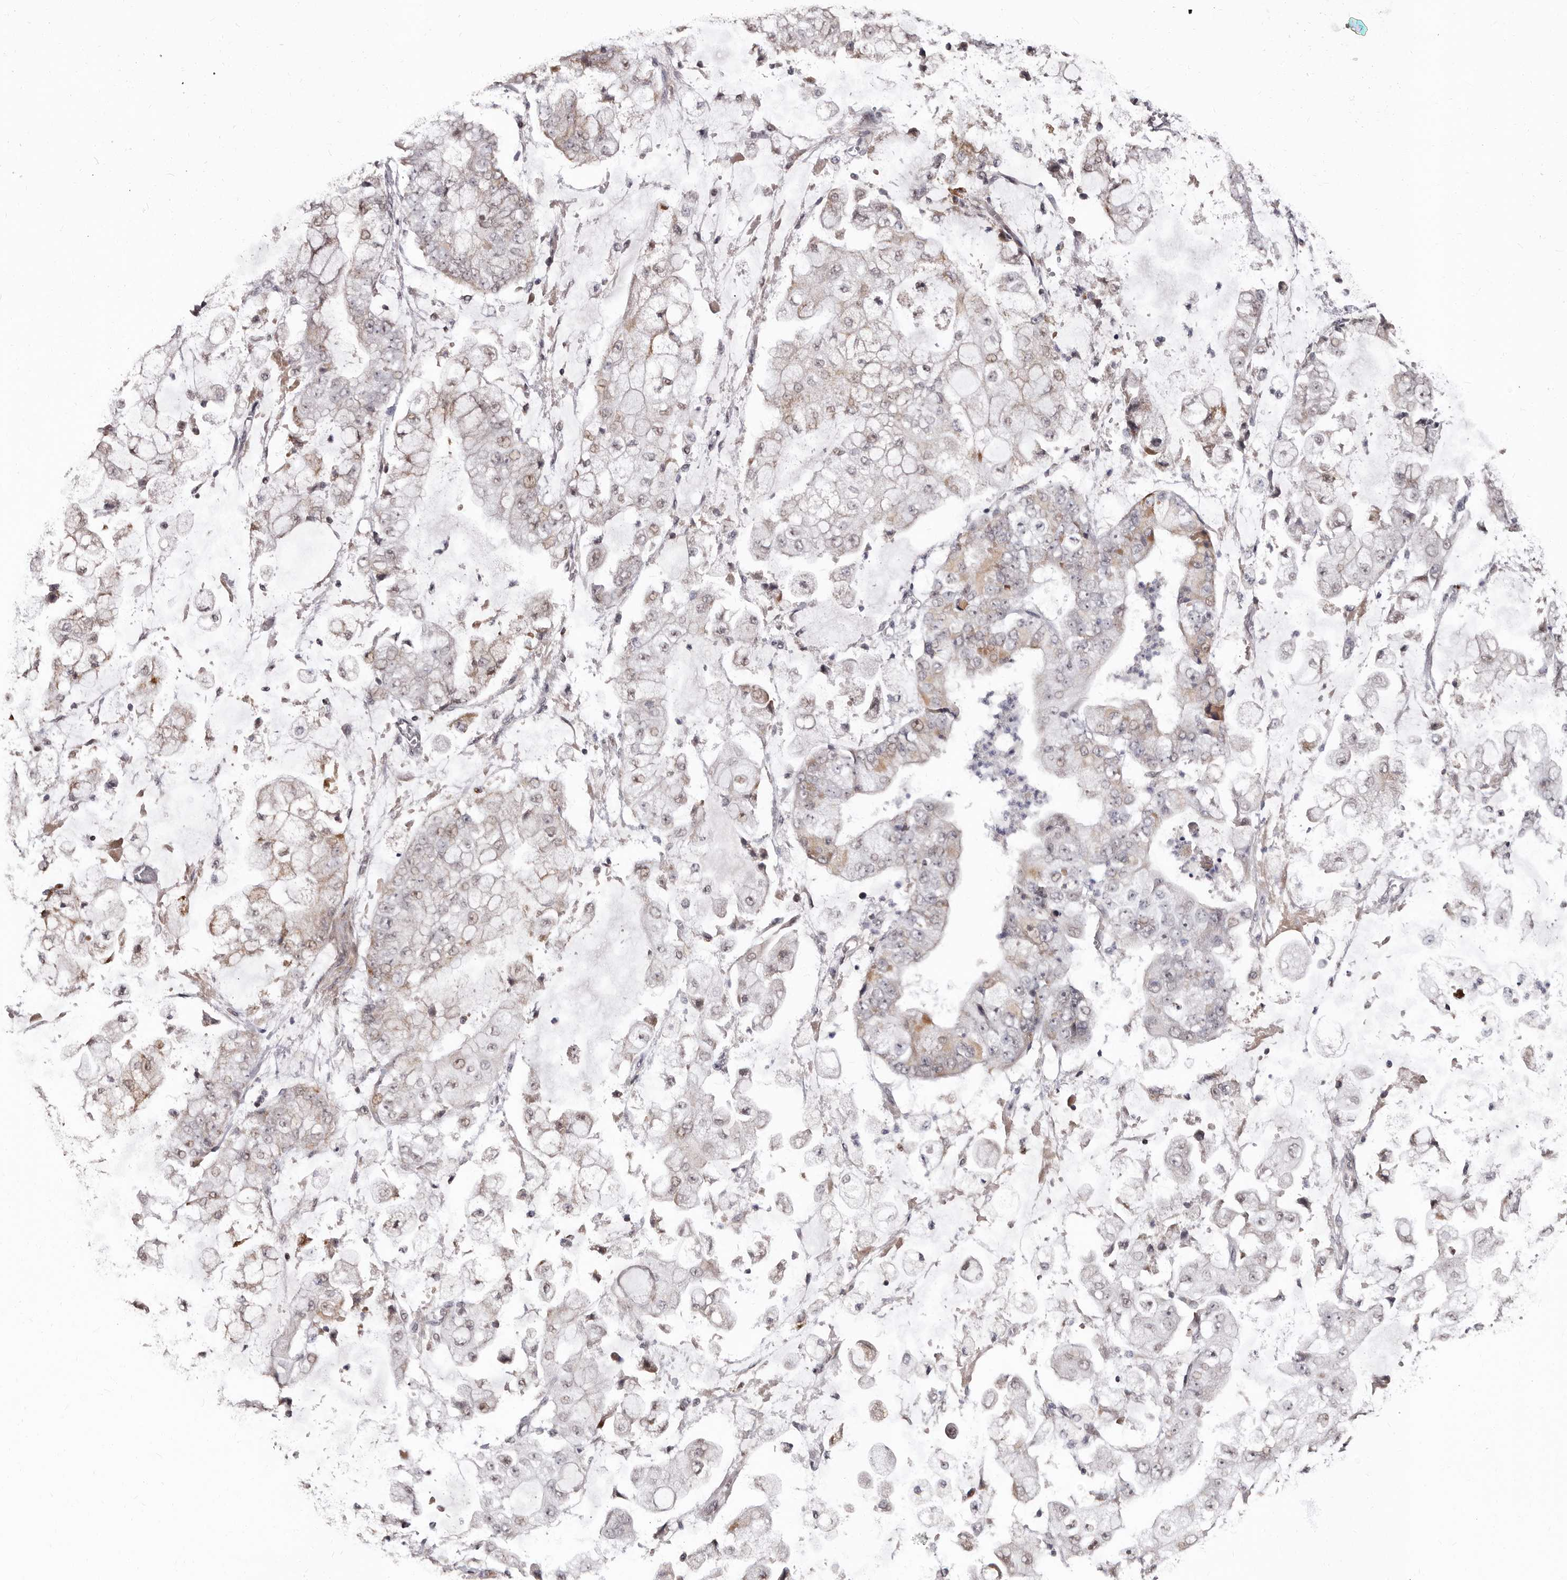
{"staining": {"intensity": "weak", "quantity": "25%-75%", "location": "cytoplasmic/membranous"}, "tissue": "stomach cancer", "cell_type": "Tumor cells", "image_type": "cancer", "snomed": [{"axis": "morphology", "description": "Adenocarcinoma, NOS"}, {"axis": "topography", "description": "Stomach"}], "caption": "Immunohistochemical staining of stomach cancer (adenocarcinoma) exhibits low levels of weak cytoplasmic/membranous positivity in about 25%-75% of tumor cells.", "gene": "PHF20L1", "patient": {"sex": "male", "age": 76}}